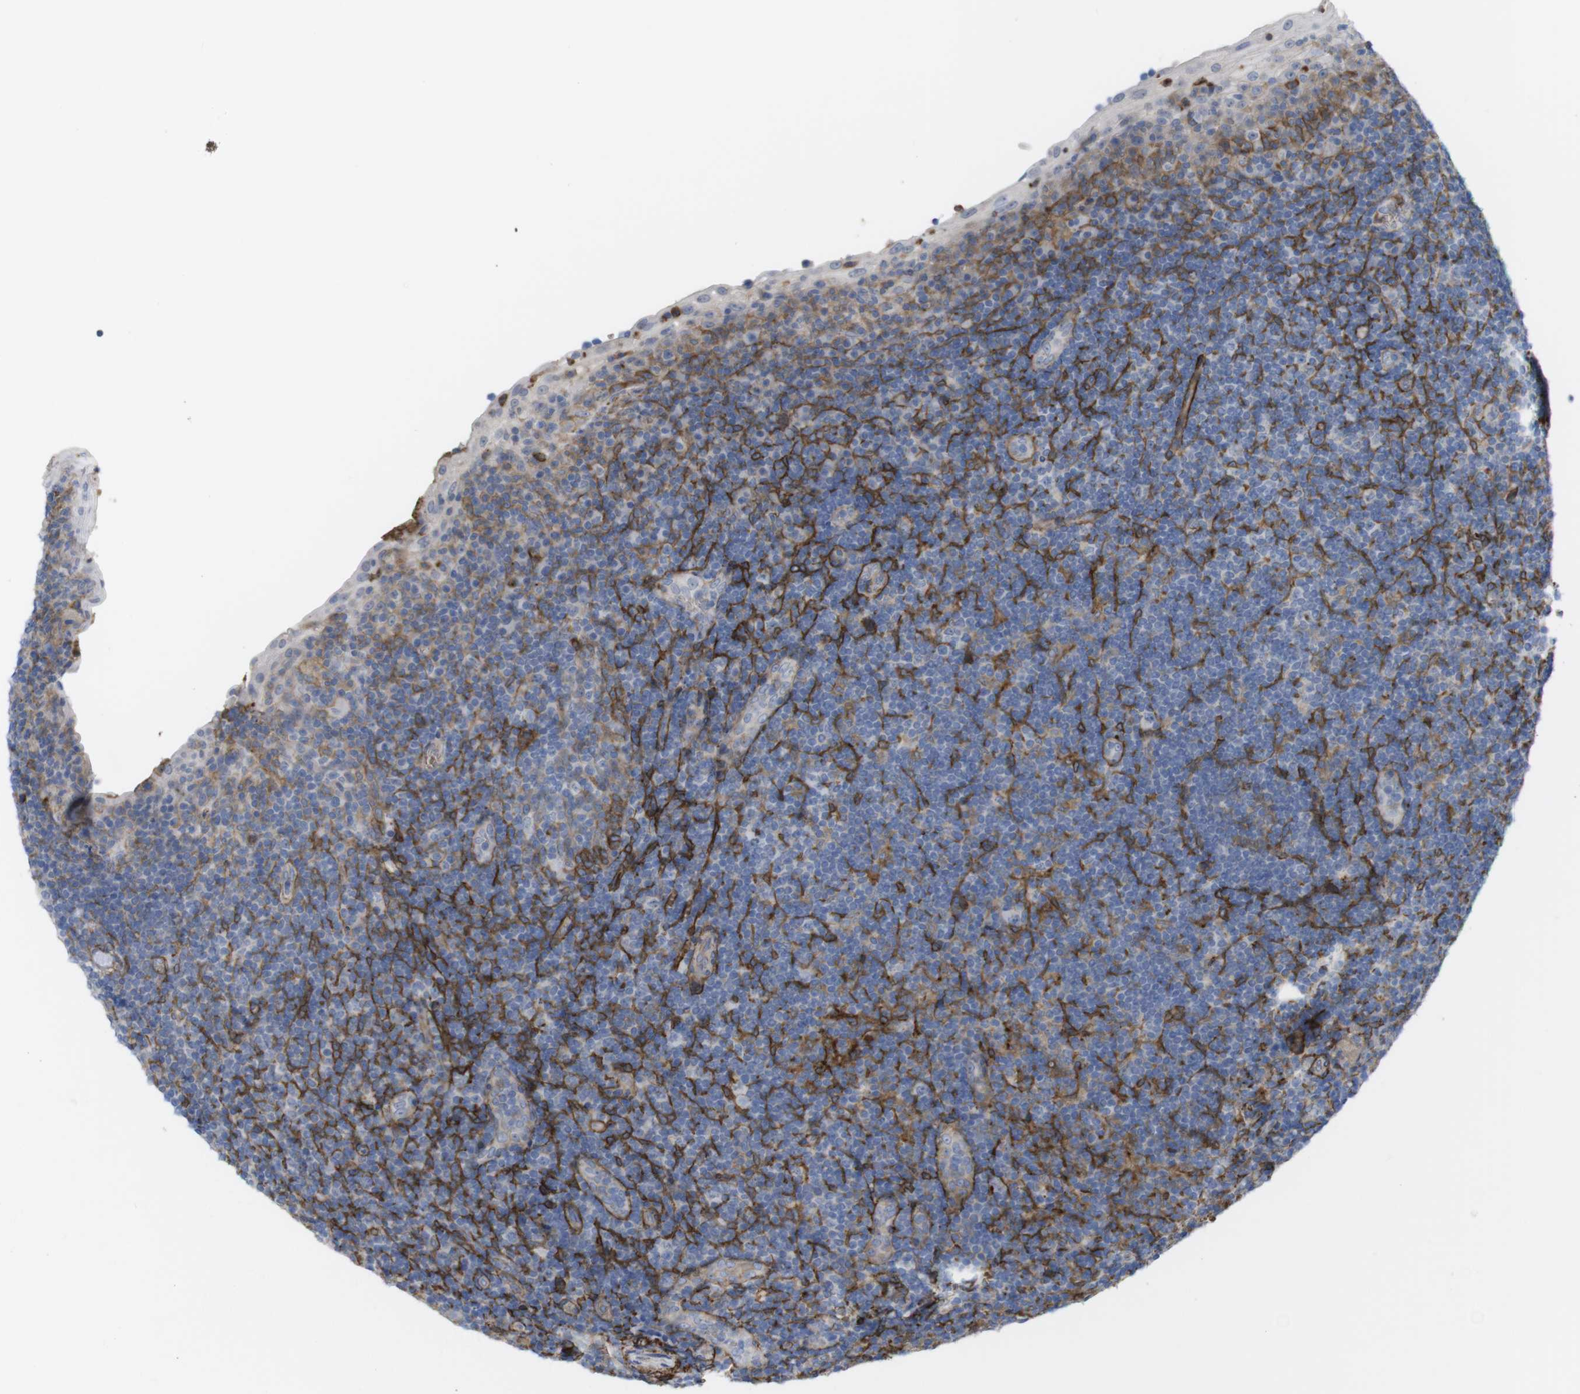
{"staining": {"intensity": "negative", "quantity": "none", "location": "none"}, "tissue": "tonsil", "cell_type": "Germinal center cells", "image_type": "normal", "snomed": [{"axis": "morphology", "description": "Normal tissue, NOS"}, {"axis": "topography", "description": "Tonsil"}], "caption": "There is no significant positivity in germinal center cells of tonsil. (DAB immunohistochemistry with hematoxylin counter stain).", "gene": "CYBRD1", "patient": {"sex": "male", "age": 37}}